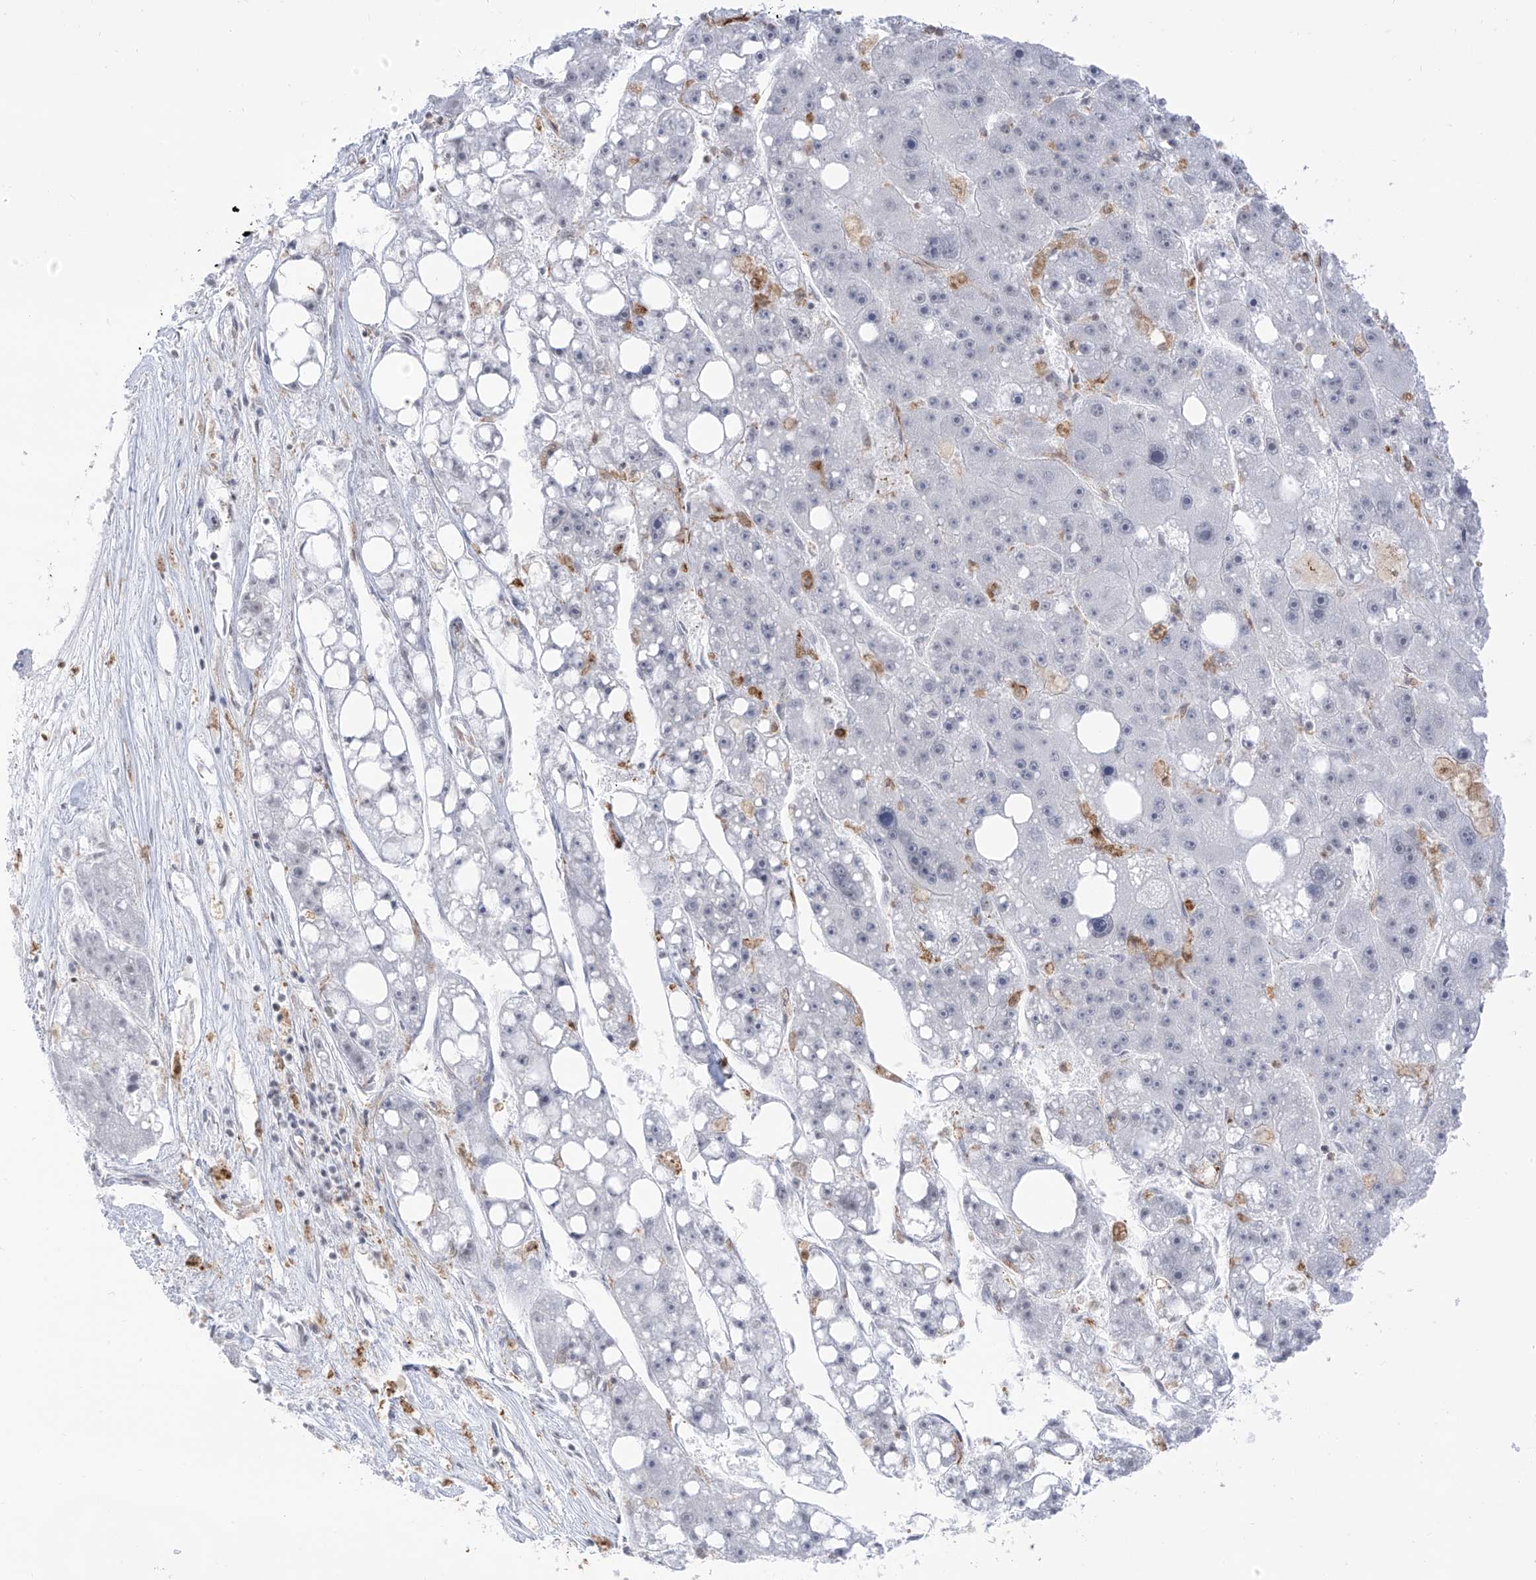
{"staining": {"intensity": "negative", "quantity": "none", "location": "none"}, "tissue": "liver cancer", "cell_type": "Tumor cells", "image_type": "cancer", "snomed": [{"axis": "morphology", "description": "Carcinoma, Hepatocellular, NOS"}, {"axis": "topography", "description": "Liver"}], "caption": "The photomicrograph exhibits no significant expression in tumor cells of liver hepatocellular carcinoma.", "gene": "TBXAS1", "patient": {"sex": "female", "age": 61}}